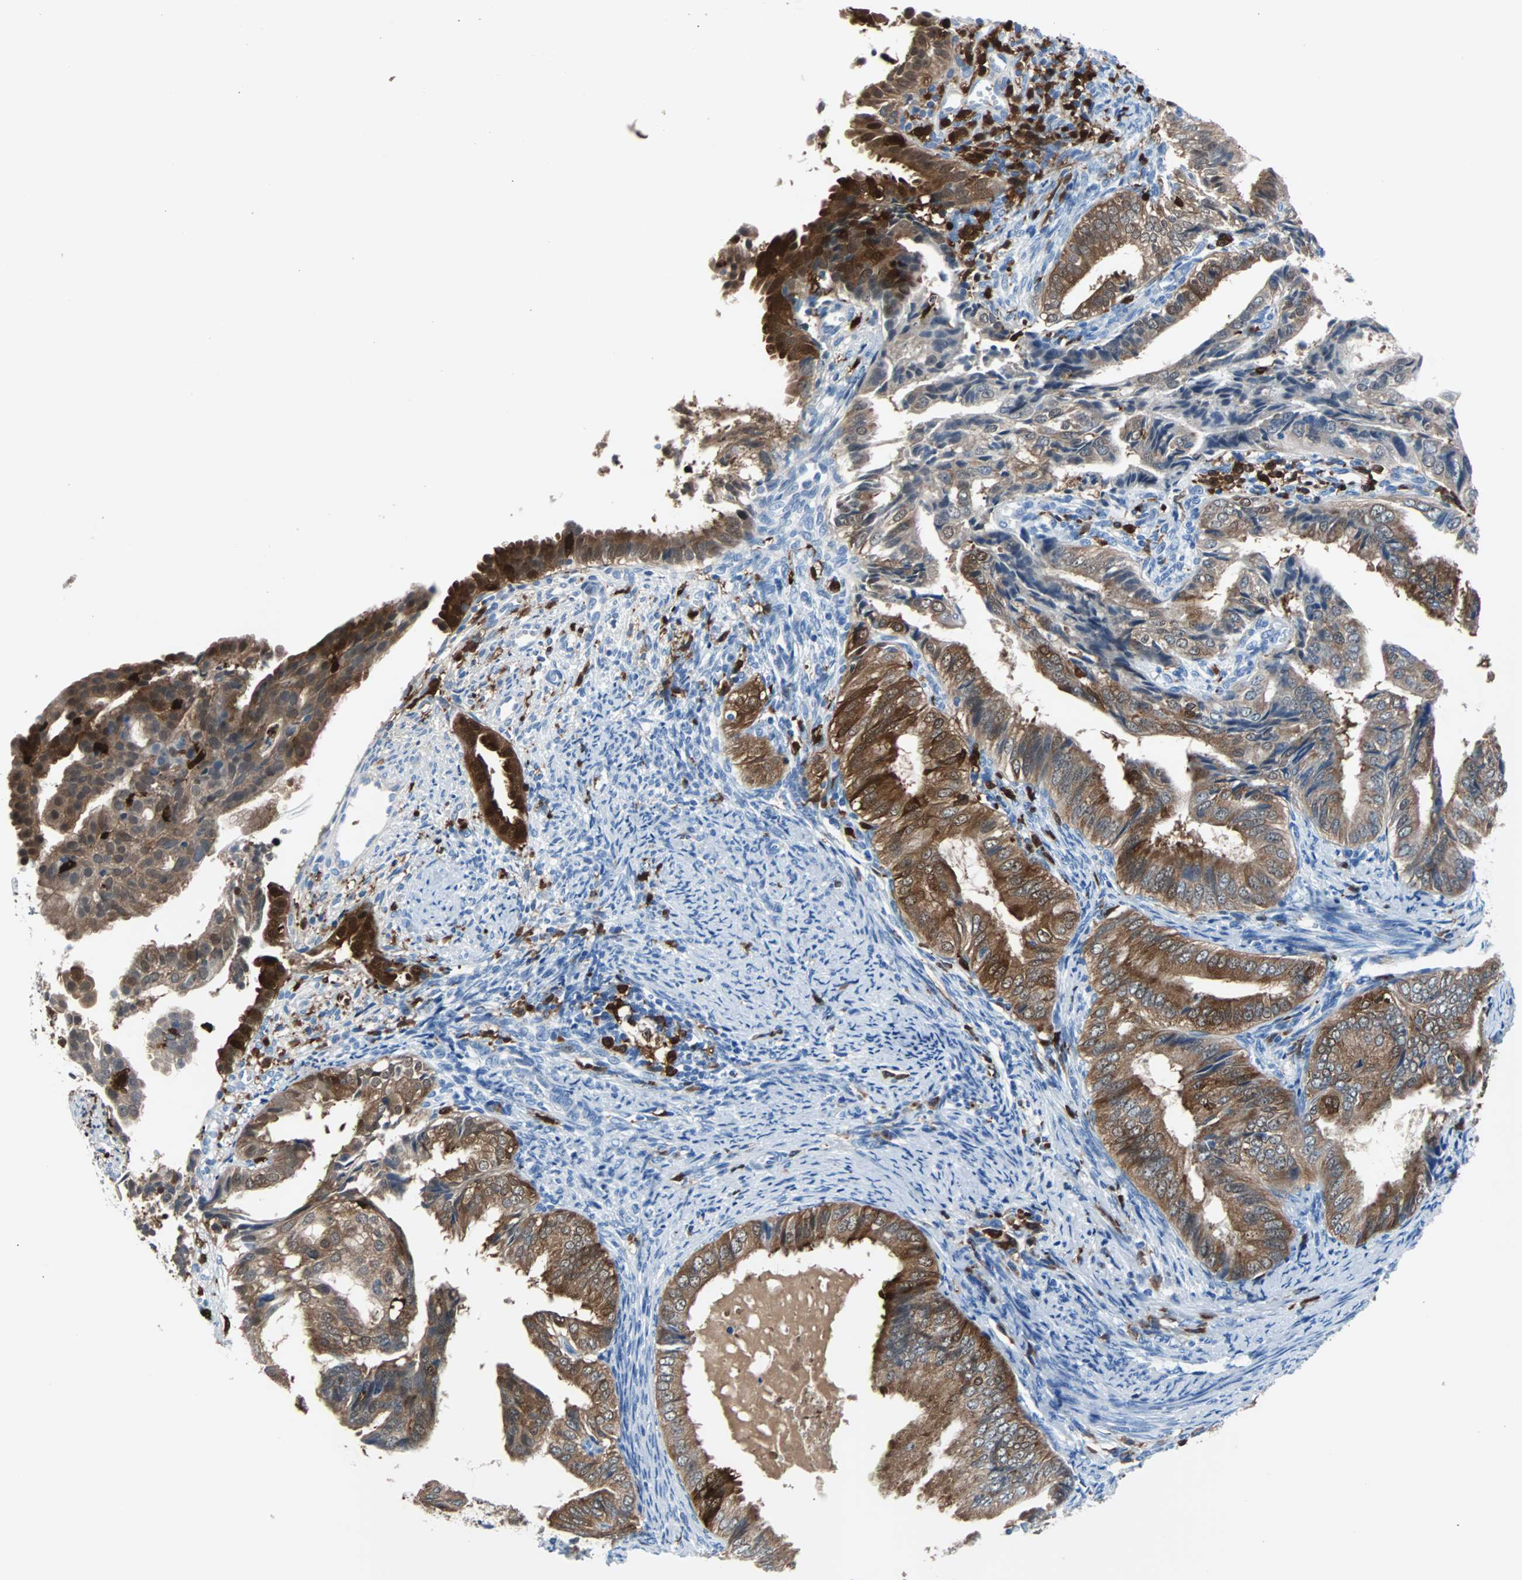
{"staining": {"intensity": "moderate", "quantity": "25%-75%", "location": "cytoplasmic/membranous"}, "tissue": "endometrial cancer", "cell_type": "Tumor cells", "image_type": "cancer", "snomed": [{"axis": "morphology", "description": "Adenocarcinoma, NOS"}, {"axis": "topography", "description": "Endometrium"}], "caption": "This is a micrograph of IHC staining of endometrial cancer (adenocarcinoma), which shows moderate staining in the cytoplasmic/membranous of tumor cells.", "gene": "SYK", "patient": {"sex": "female", "age": 58}}